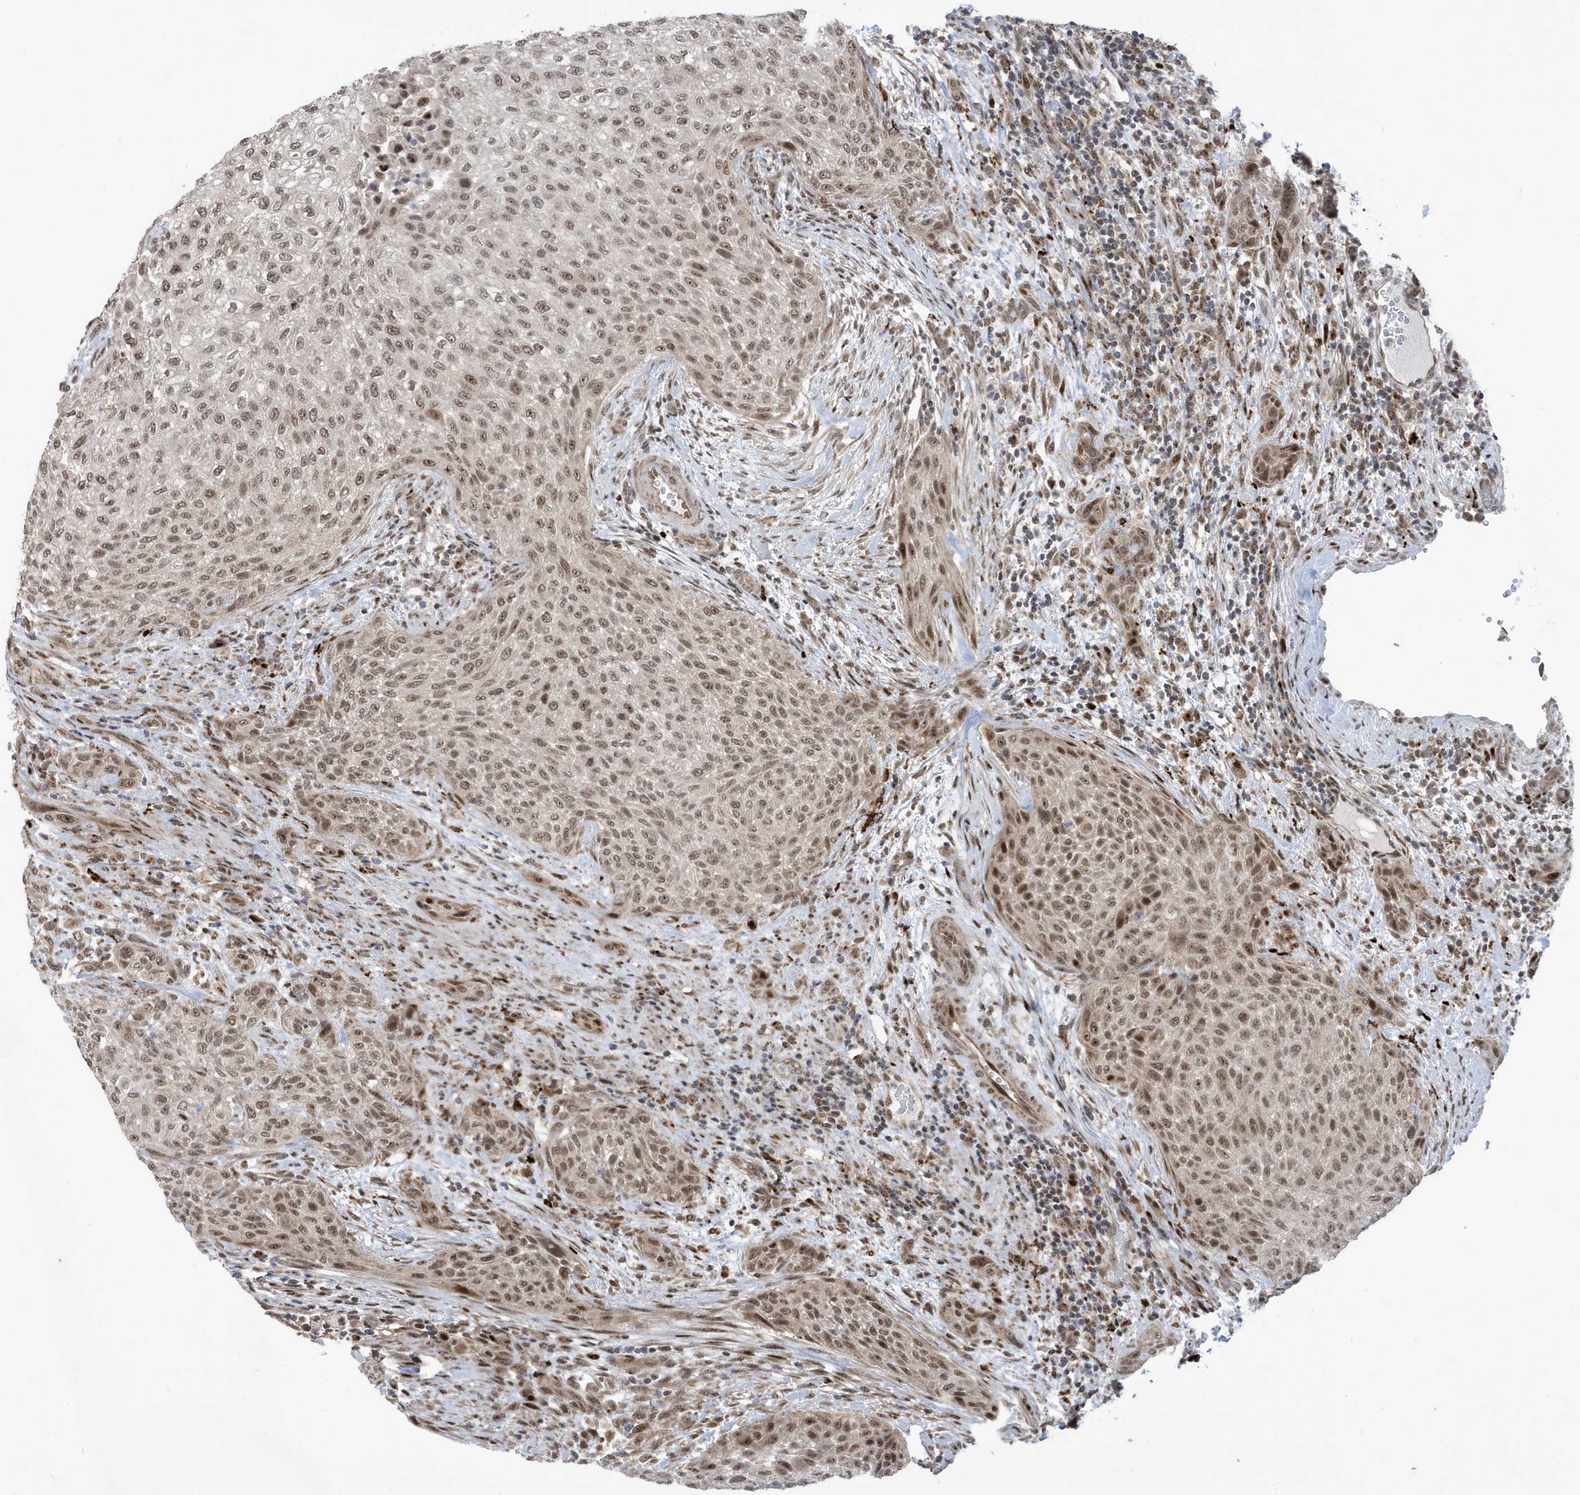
{"staining": {"intensity": "moderate", "quantity": ">75%", "location": "nuclear"}, "tissue": "urothelial cancer", "cell_type": "Tumor cells", "image_type": "cancer", "snomed": [{"axis": "morphology", "description": "Urothelial carcinoma, High grade"}, {"axis": "topography", "description": "Urinary bladder"}], "caption": "The immunohistochemical stain labels moderate nuclear staining in tumor cells of urothelial cancer tissue. (brown staining indicates protein expression, while blue staining denotes nuclei).", "gene": "FAM9B", "patient": {"sex": "male", "age": 35}}